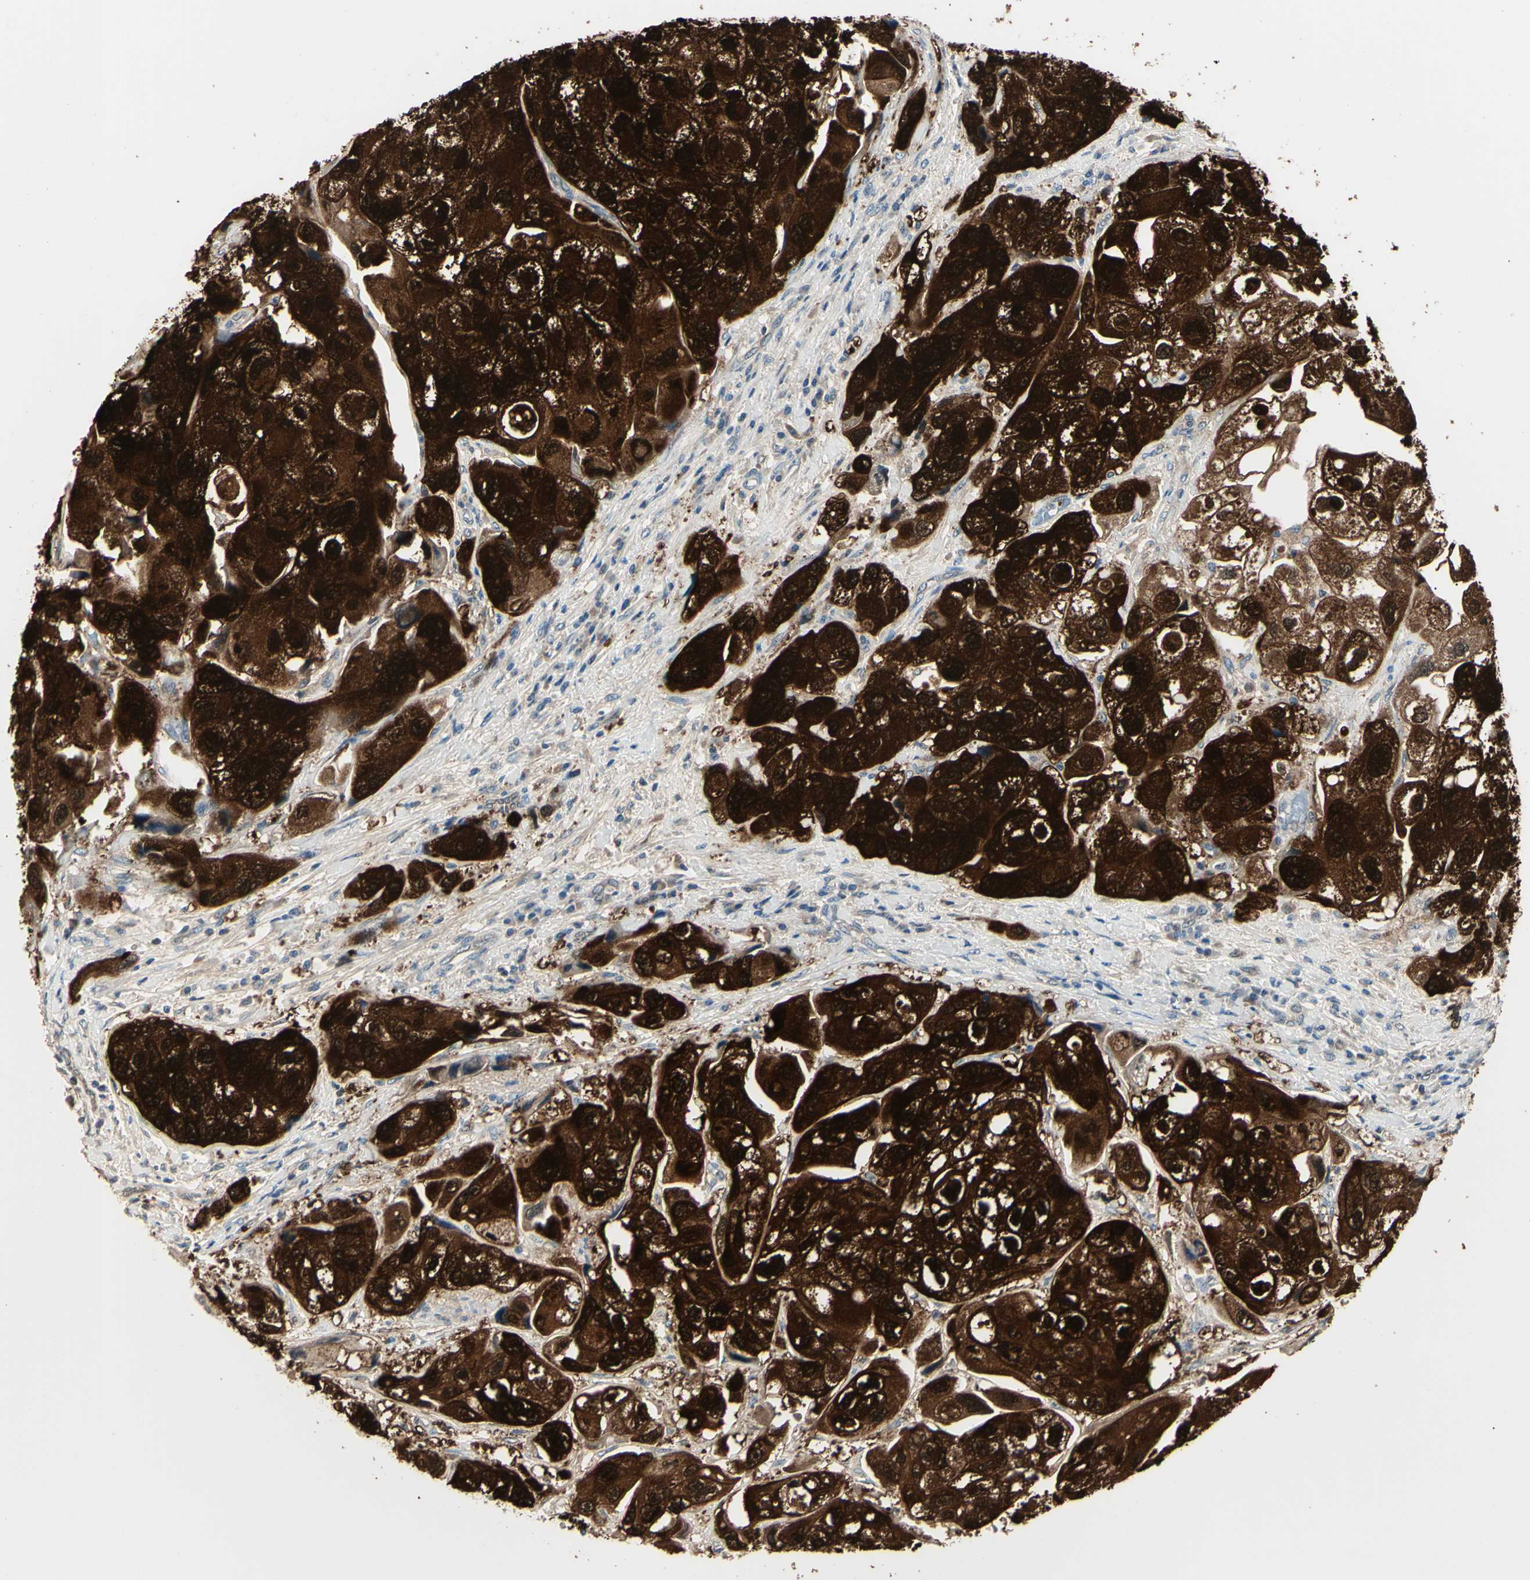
{"staining": {"intensity": "strong", "quantity": ">75%", "location": "cytoplasmic/membranous,nuclear"}, "tissue": "urothelial cancer", "cell_type": "Tumor cells", "image_type": "cancer", "snomed": [{"axis": "morphology", "description": "Urothelial carcinoma, High grade"}, {"axis": "topography", "description": "Urinary bladder"}], "caption": "A brown stain highlights strong cytoplasmic/membranous and nuclear positivity of a protein in urothelial cancer tumor cells. The staining was performed using DAB (3,3'-diaminobenzidine) to visualize the protein expression in brown, while the nuclei were stained in blue with hematoxylin (Magnification: 20x).", "gene": "AKR1C3", "patient": {"sex": "female", "age": 64}}